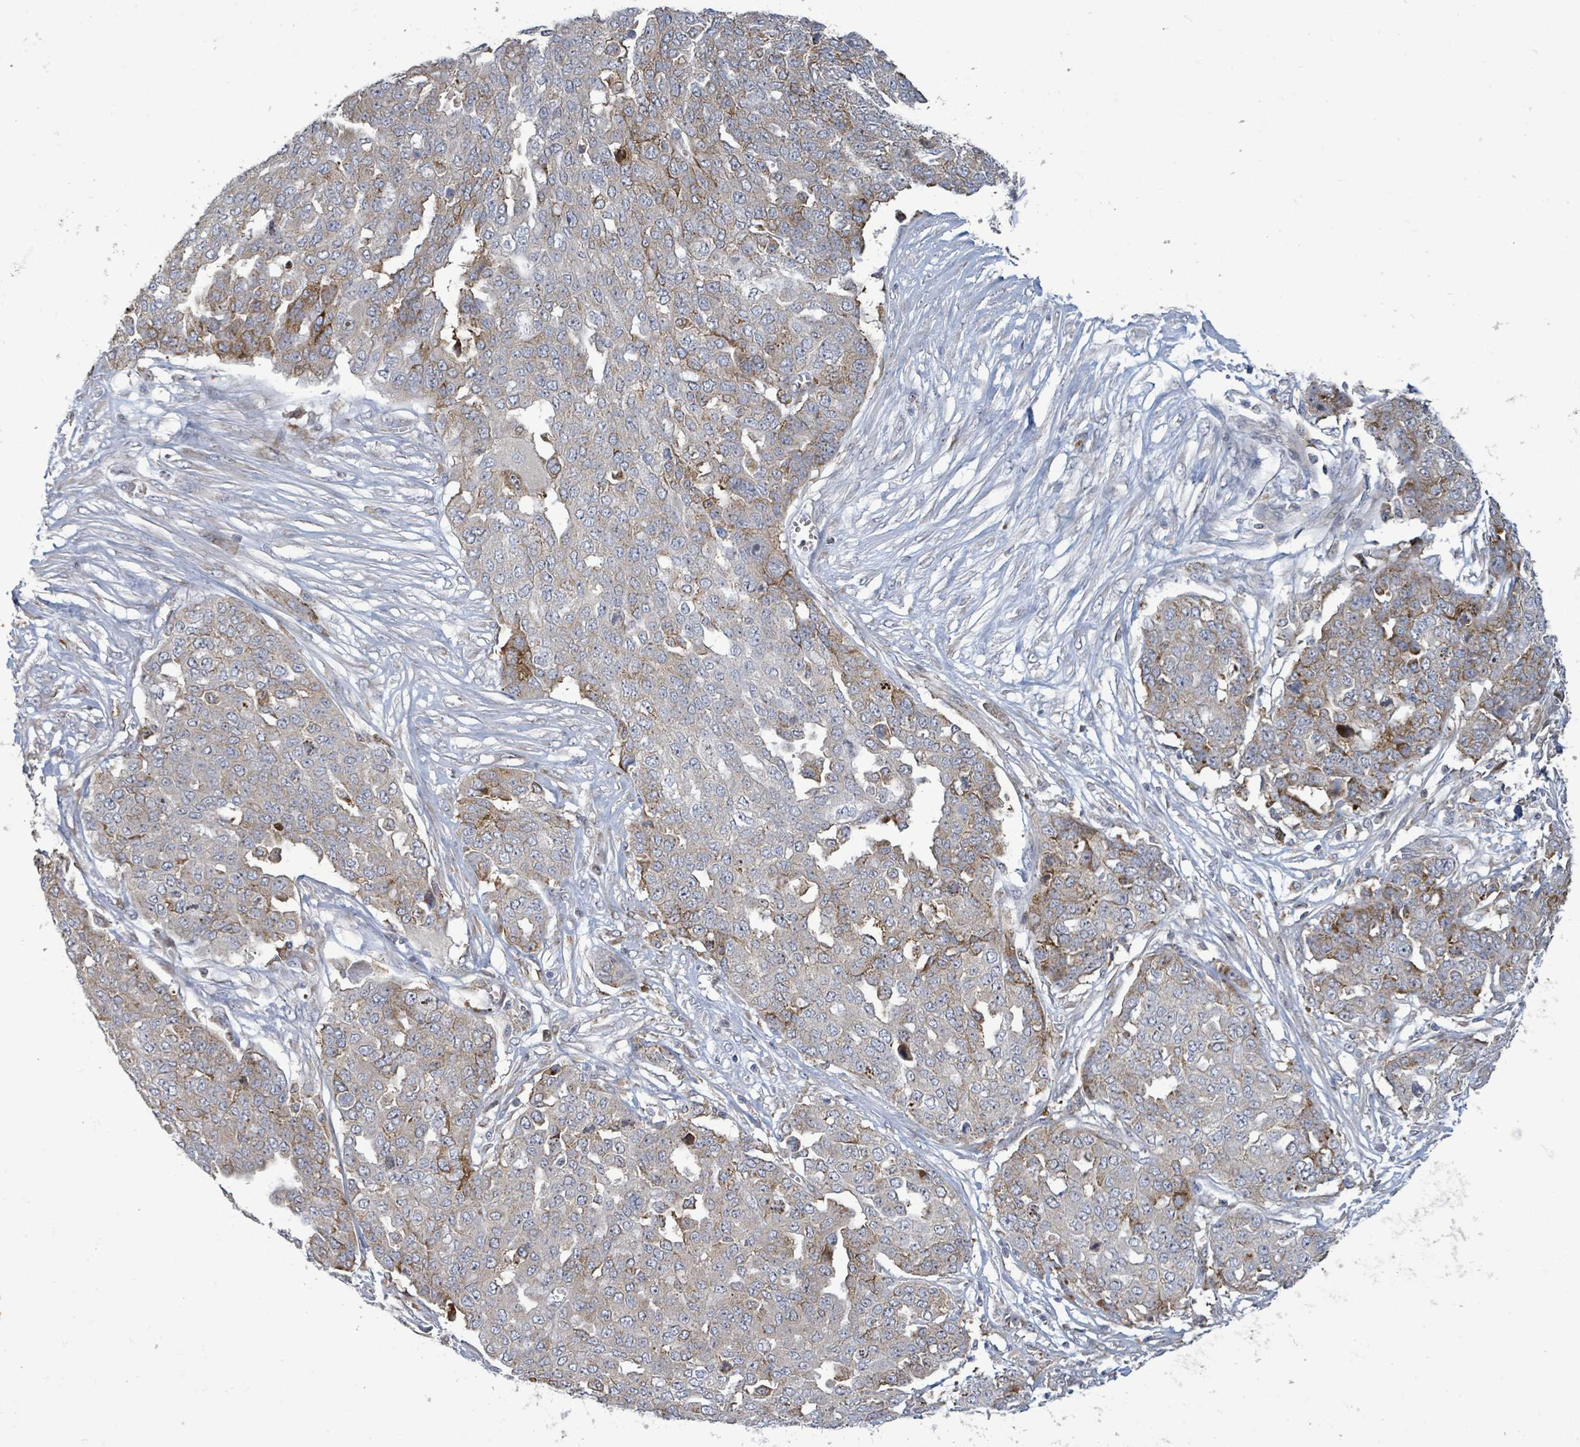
{"staining": {"intensity": "moderate", "quantity": "<25%", "location": "cytoplasmic/membranous"}, "tissue": "ovarian cancer", "cell_type": "Tumor cells", "image_type": "cancer", "snomed": [{"axis": "morphology", "description": "Cystadenocarcinoma, serous, NOS"}, {"axis": "topography", "description": "Soft tissue"}, {"axis": "topography", "description": "Ovary"}], "caption": "Moderate cytoplasmic/membranous protein positivity is present in approximately <25% of tumor cells in ovarian cancer (serous cystadenocarcinoma). Ihc stains the protein of interest in brown and the nuclei are stained blue.", "gene": "LILRA4", "patient": {"sex": "female", "age": 57}}